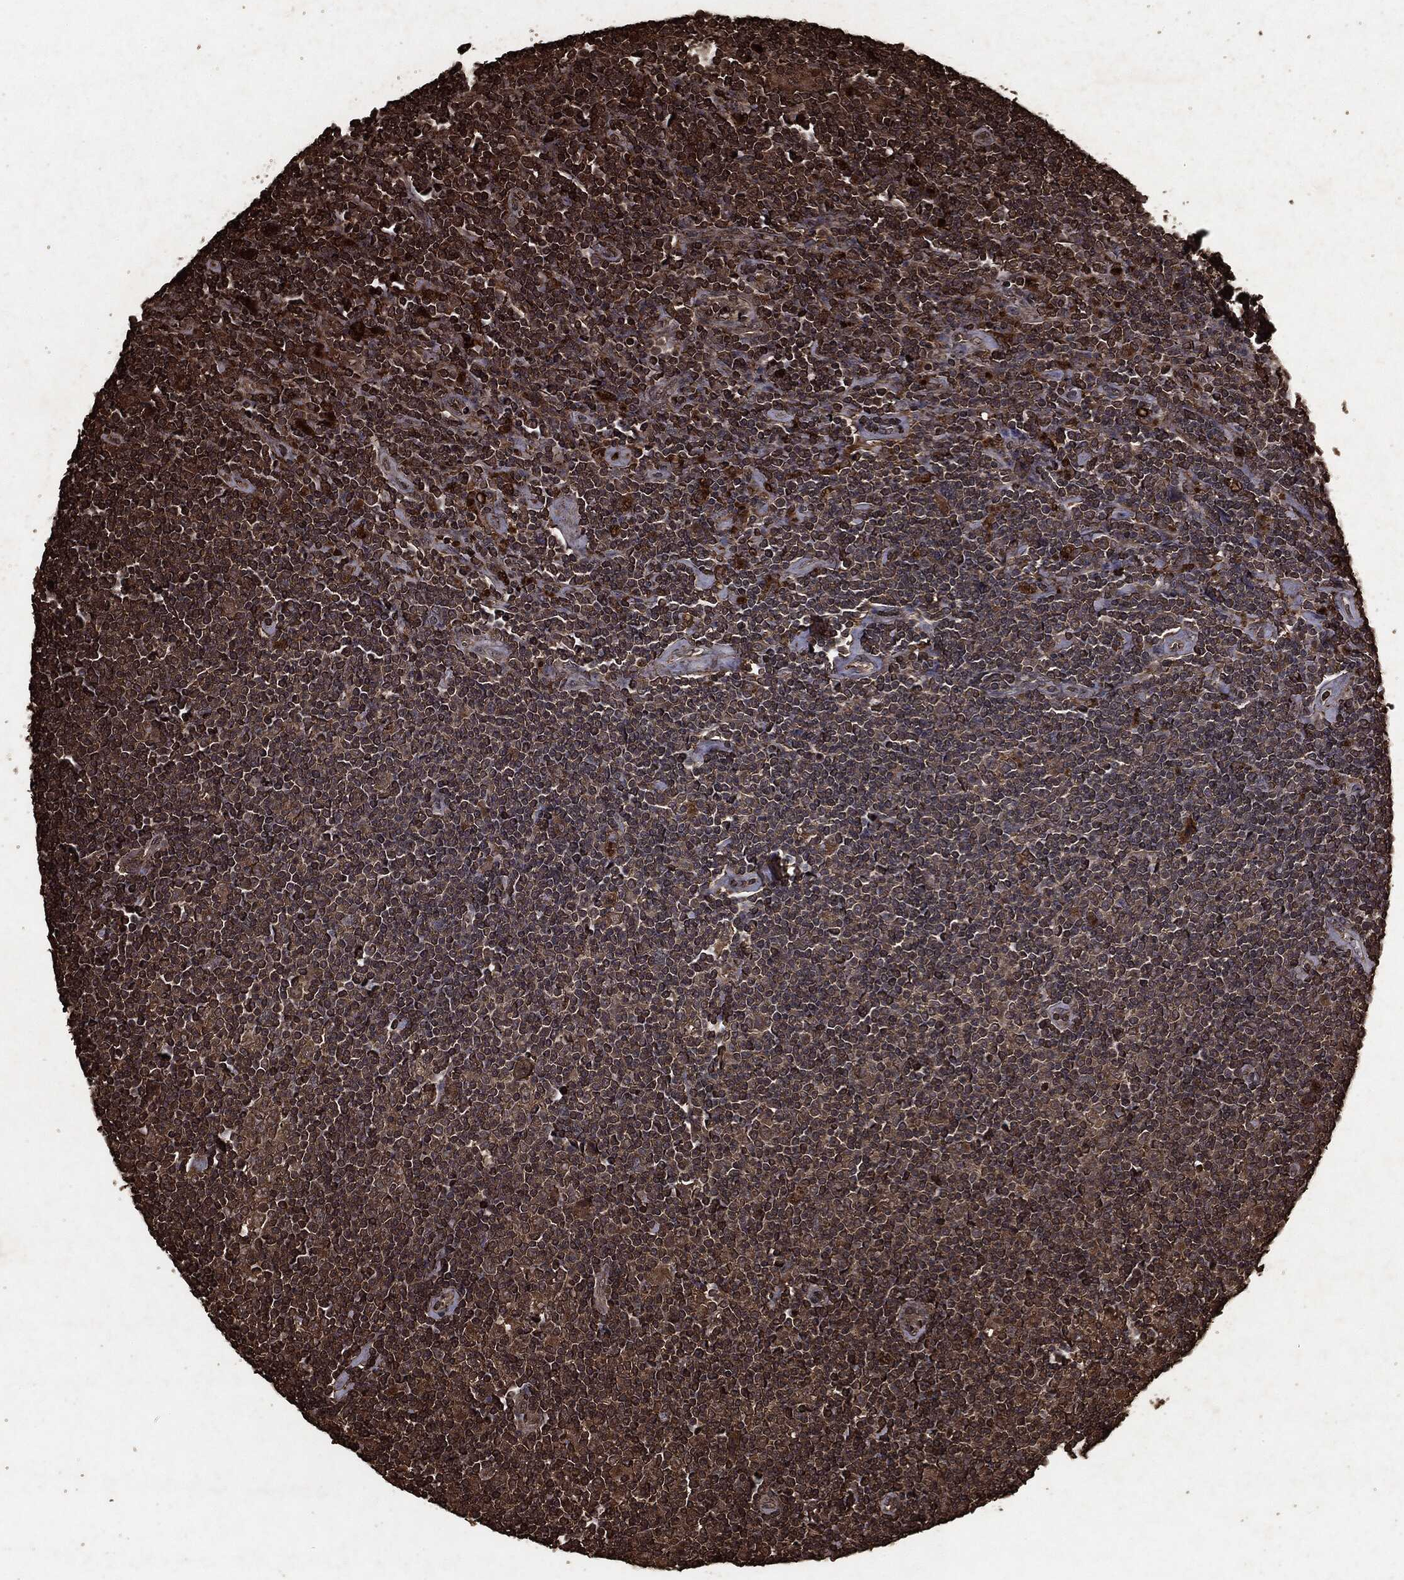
{"staining": {"intensity": "moderate", "quantity": ">75%", "location": "cytoplasmic/membranous"}, "tissue": "lymphoma", "cell_type": "Tumor cells", "image_type": "cancer", "snomed": [{"axis": "morphology", "description": "Hodgkin's disease, NOS"}, {"axis": "topography", "description": "Lymph node"}], "caption": "Immunohistochemical staining of human Hodgkin's disease reveals medium levels of moderate cytoplasmic/membranous protein staining in approximately >75% of tumor cells.", "gene": "ARAF", "patient": {"sex": "male", "age": 40}}